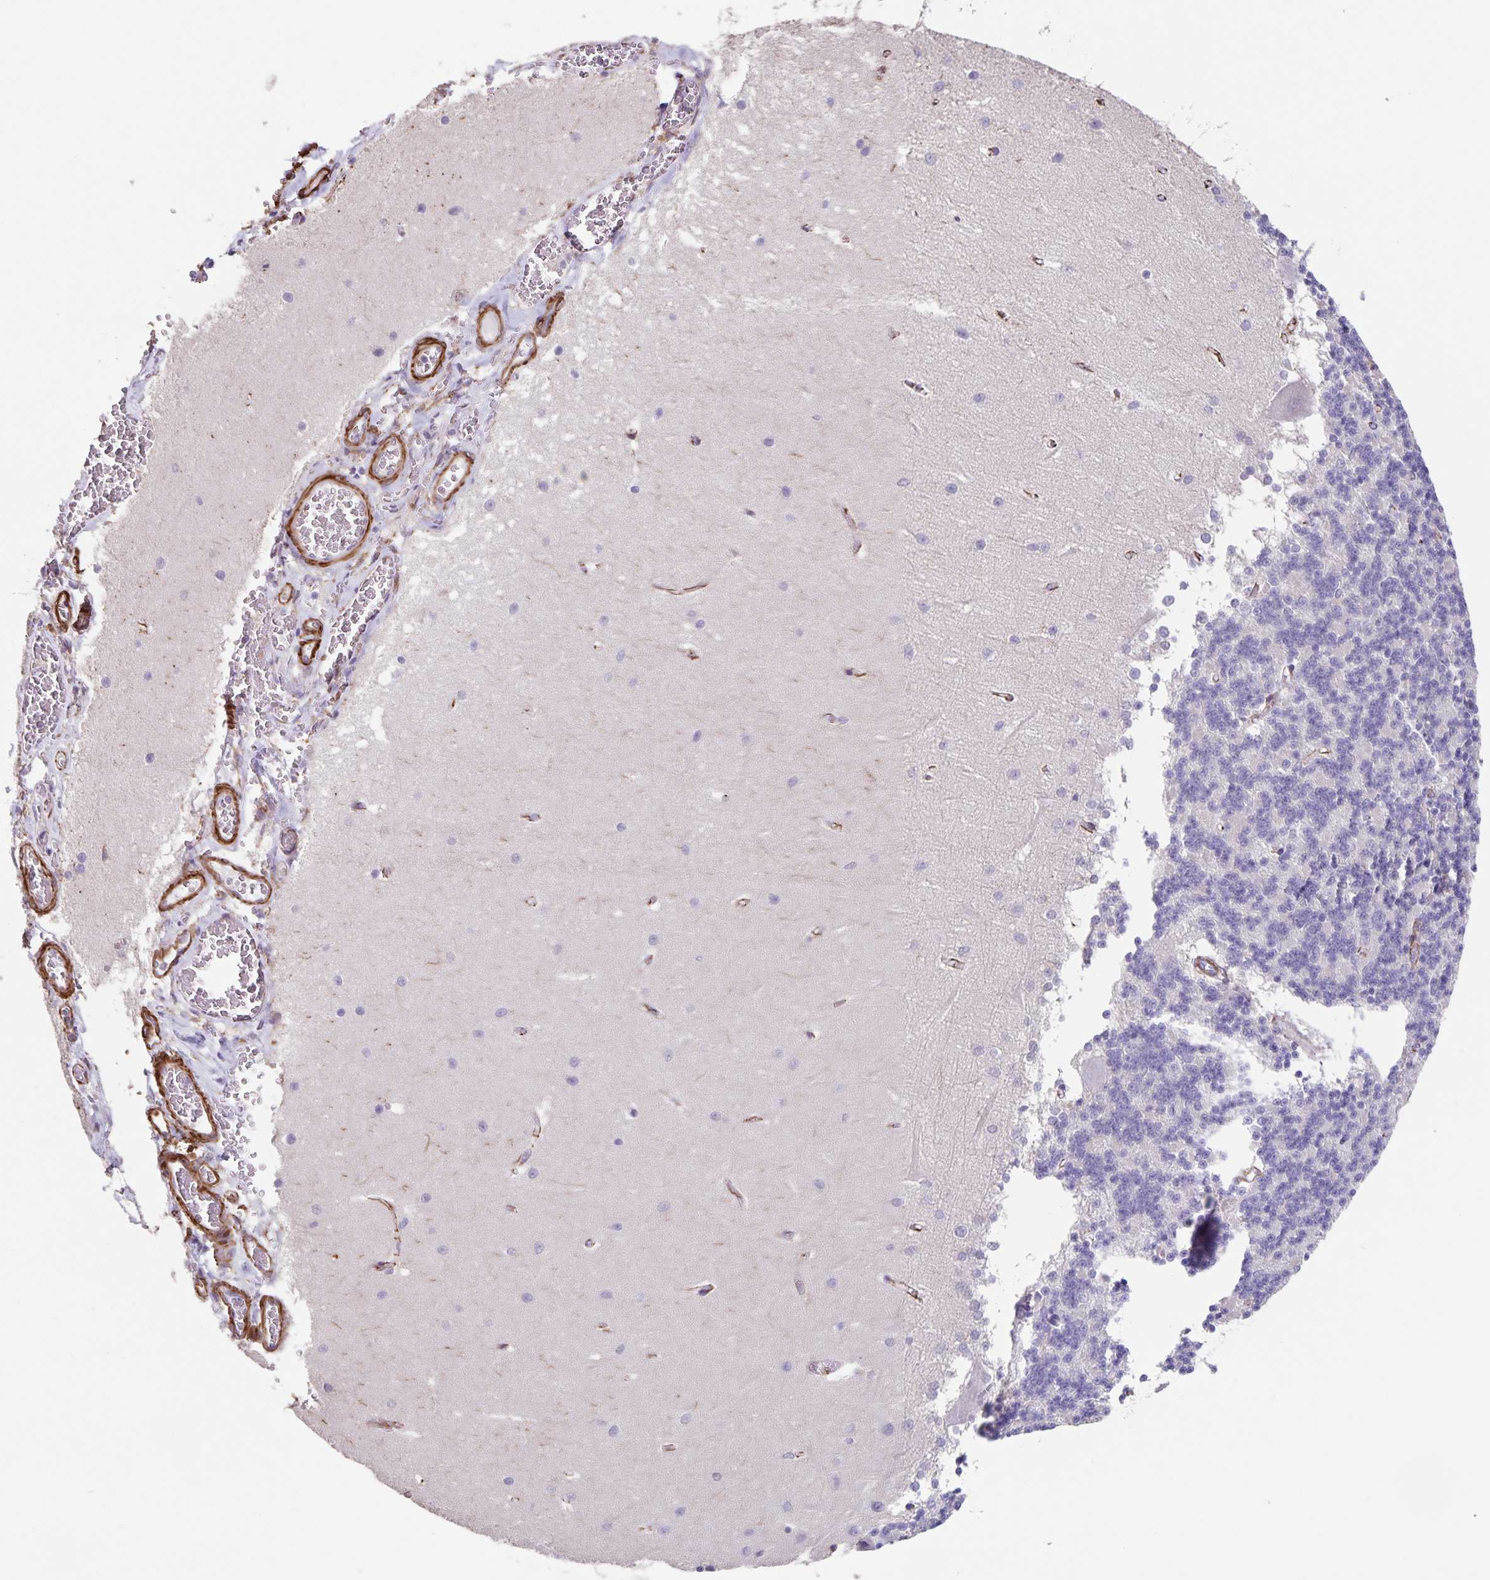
{"staining": {"intensity": "negative", "quantity": "none", "location": "none"}, "tissue": "cerebellum", "cell_type": "Cells in granular layer", "image_type": "normal", "snomed": [{"axis": "morphology", "description": "Normal tissue, NOS"}, {"axis": "topography", "description": "Cerebellum"}], "caption": "This is an immunohistochemistry (IHC) photomicrograph of unremarkable human cerebellum. There is no expression in cells in granular layer.", "gene": "SYNM", "patient": {"sex": "male", "age": 37}}